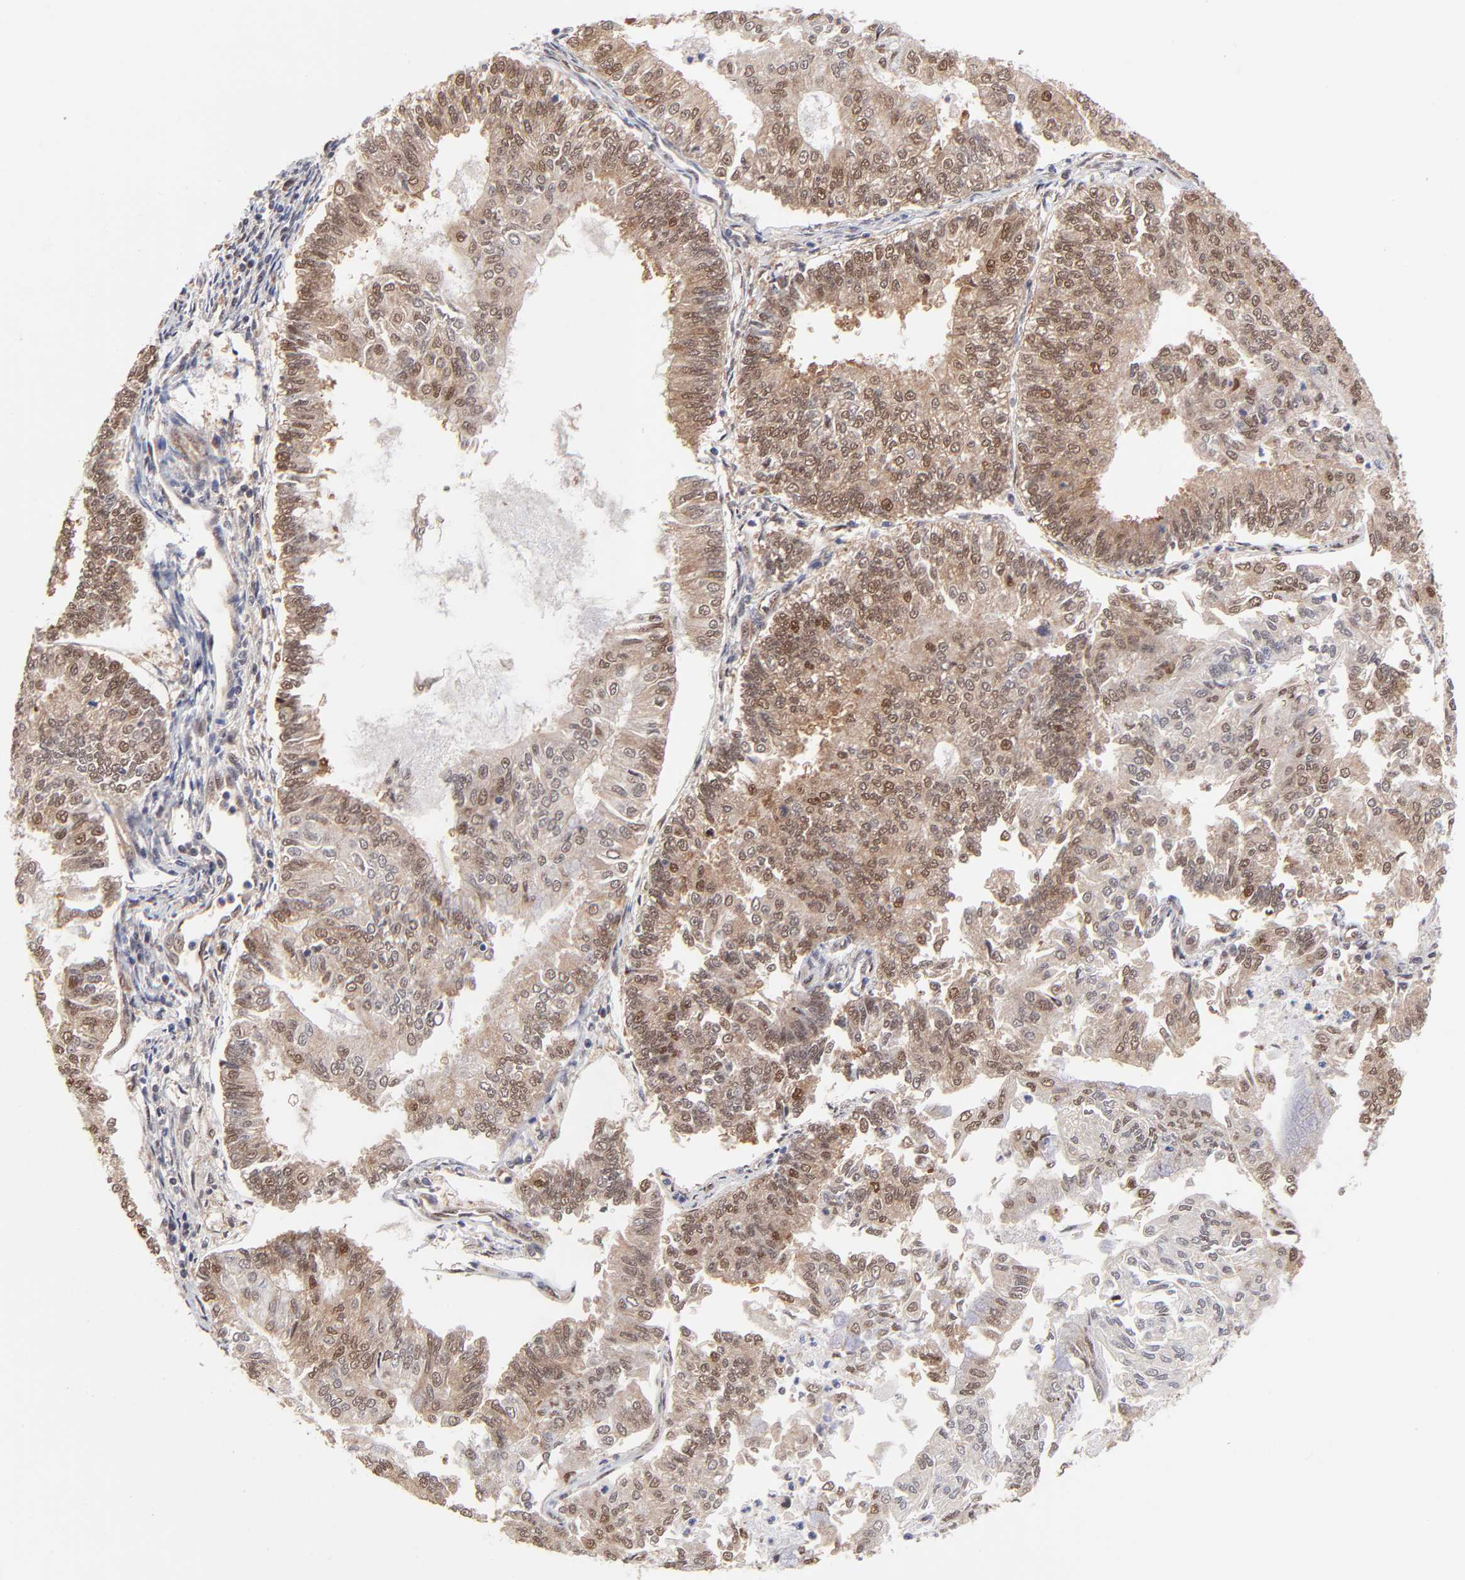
{"staining": {"intensity": "moderate", "quantity": "25%-75%", "location": "cytoplasmic/membranous,nuclear"}, "tissue": "endometrial cancer", "cell_type": "Tumor cells", "image_type": "cancer", "snomed": [{"axis": "morphology", "description": "Adenocarcinoma, NOS"}, {"axis": "topography", "description": "Endometrium"}], "caption": "A brown stain highlights moderate cytoplasmic/membranous and nuclear positivity of a protein in human endometrial cancer tumor cells.", "gene": "PSMC4", "patient": {"sex": "female", "age": 59}}